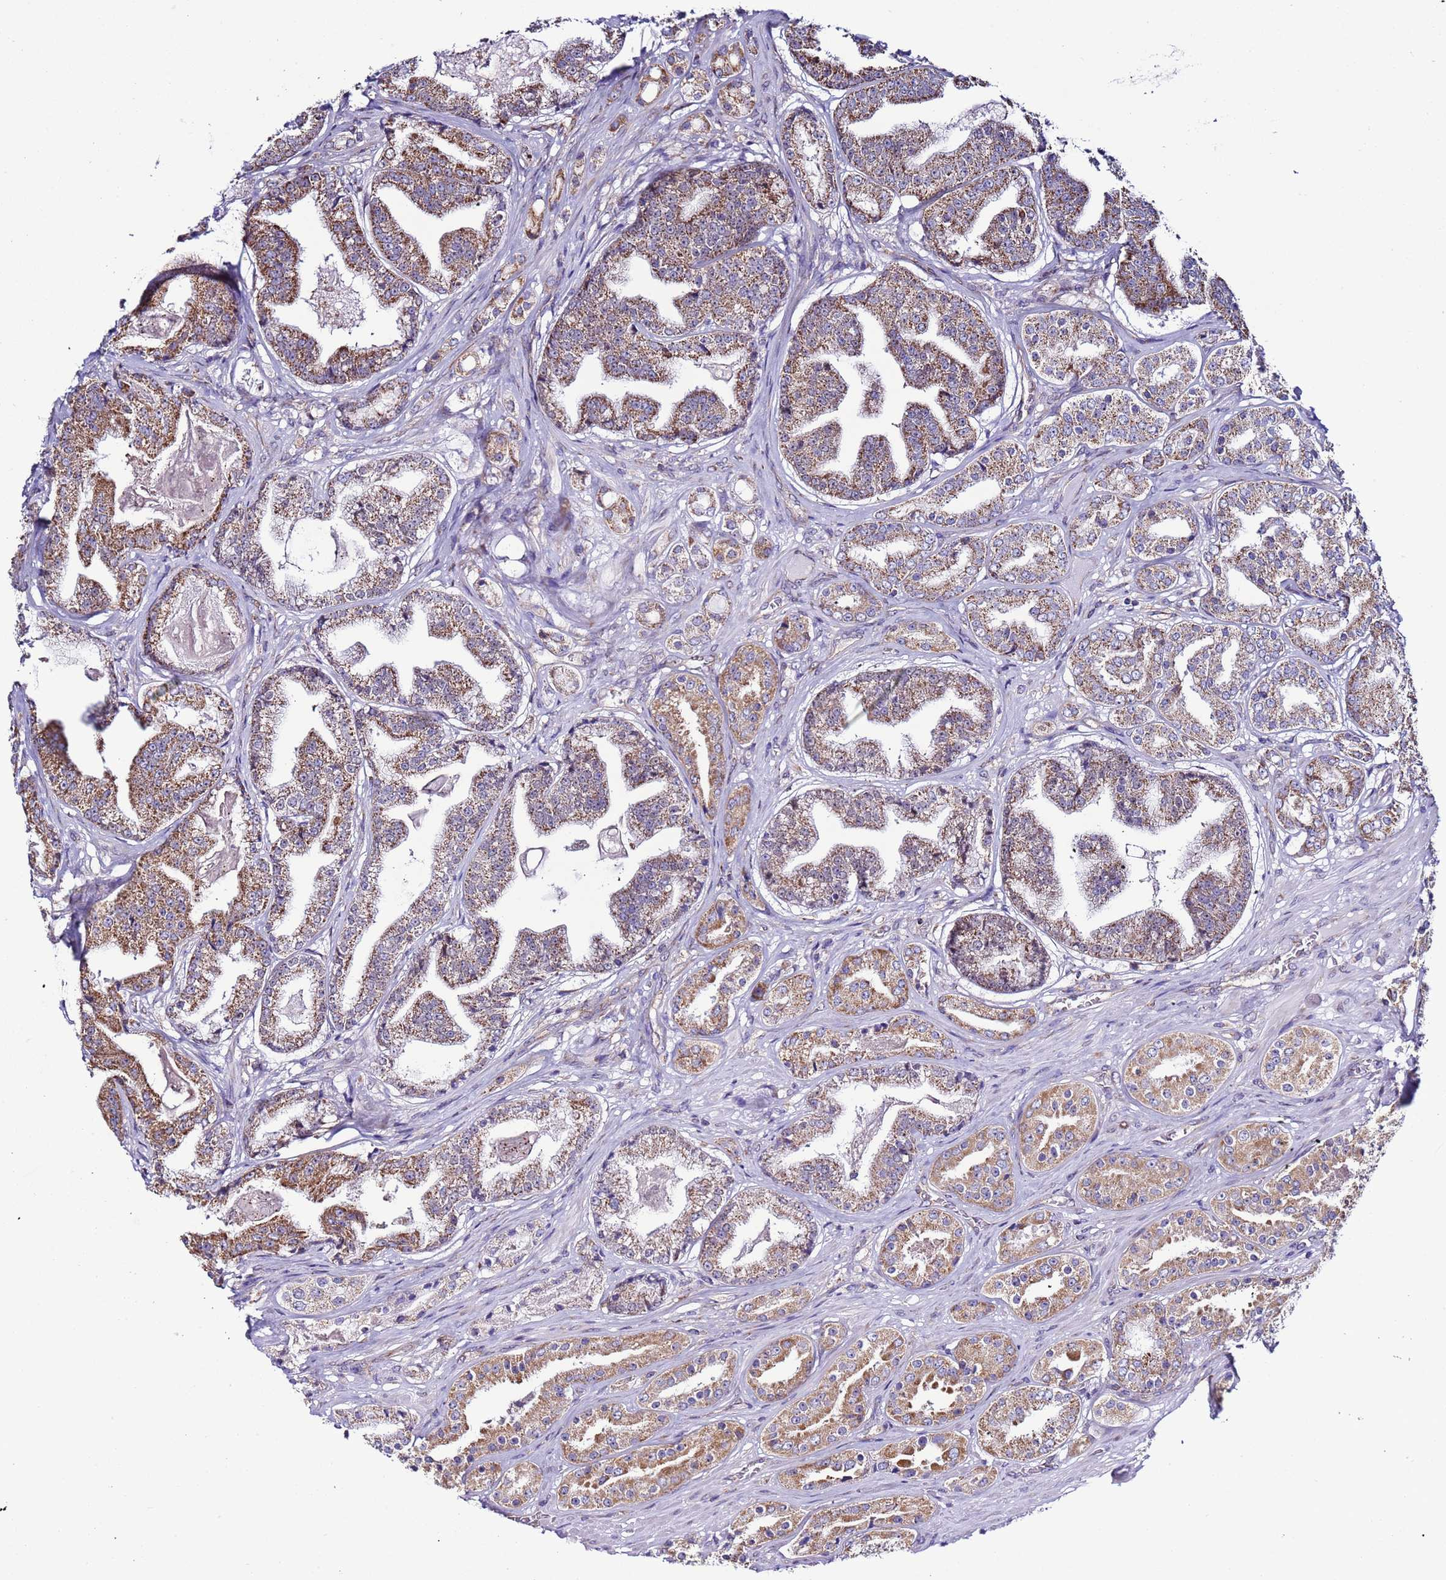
{"staining": {"intensity": "moderate", "quantity": ">75%", "location": "cytoplasmic/membranous"}, "tissue": "prostate cancer", "cell_type": "Tumor cells", "image_type": "cancer", "snomed": [{"axis": "morphology", "description": "Adenocarcinoma, High grade"}, {"axis": "topography", "description": "Prostate"}], "caption": "The immunohistochemical stain highlights moderate cytoplasmic/membranous positivity in tumor cells of high-grade adenocarcinoma (prostate) tissue. The protein of interest is shown in brown color, while the nuclei are stained blue.", "gene": "AHI1", "patient": {"sex": "male", "age": 63}}